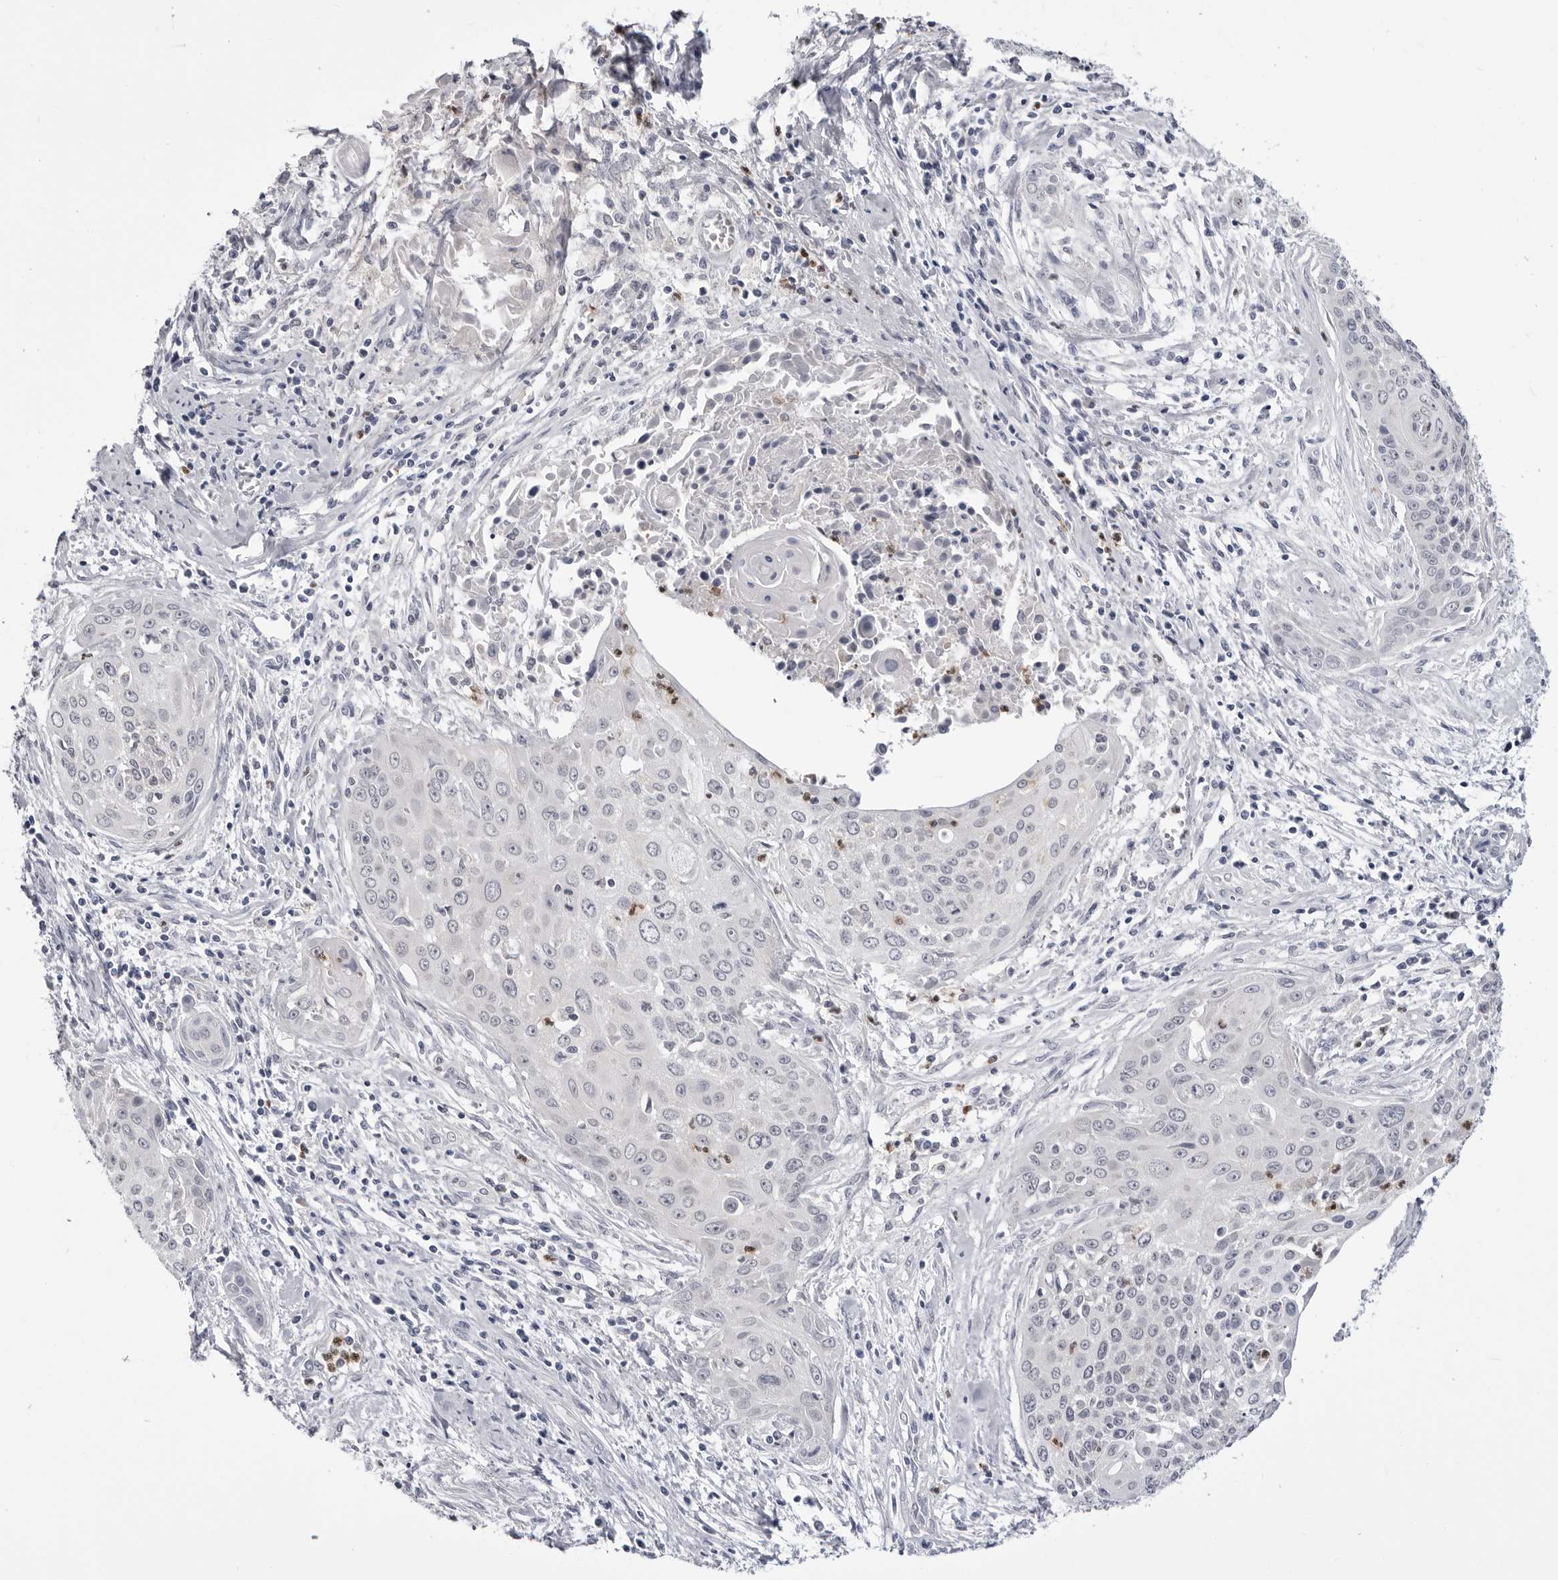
{"staining": {"intensity": "negative", "quantity": "none", "location": "none"}, "tissue": "cervical cancer", "cell_type": "Tumor cells", "image_type": "cancer", "snomed": [{"axis": "morphology", "description": "Squamous cell carcinoma, NOS"}, {"axis": "topography", "description": "Cervix"}], "caption": "There is no significant staining in tumor cells of cervical cancer.", "gene": "STAP2", "patient": {"sex": "female", "age": 55}}